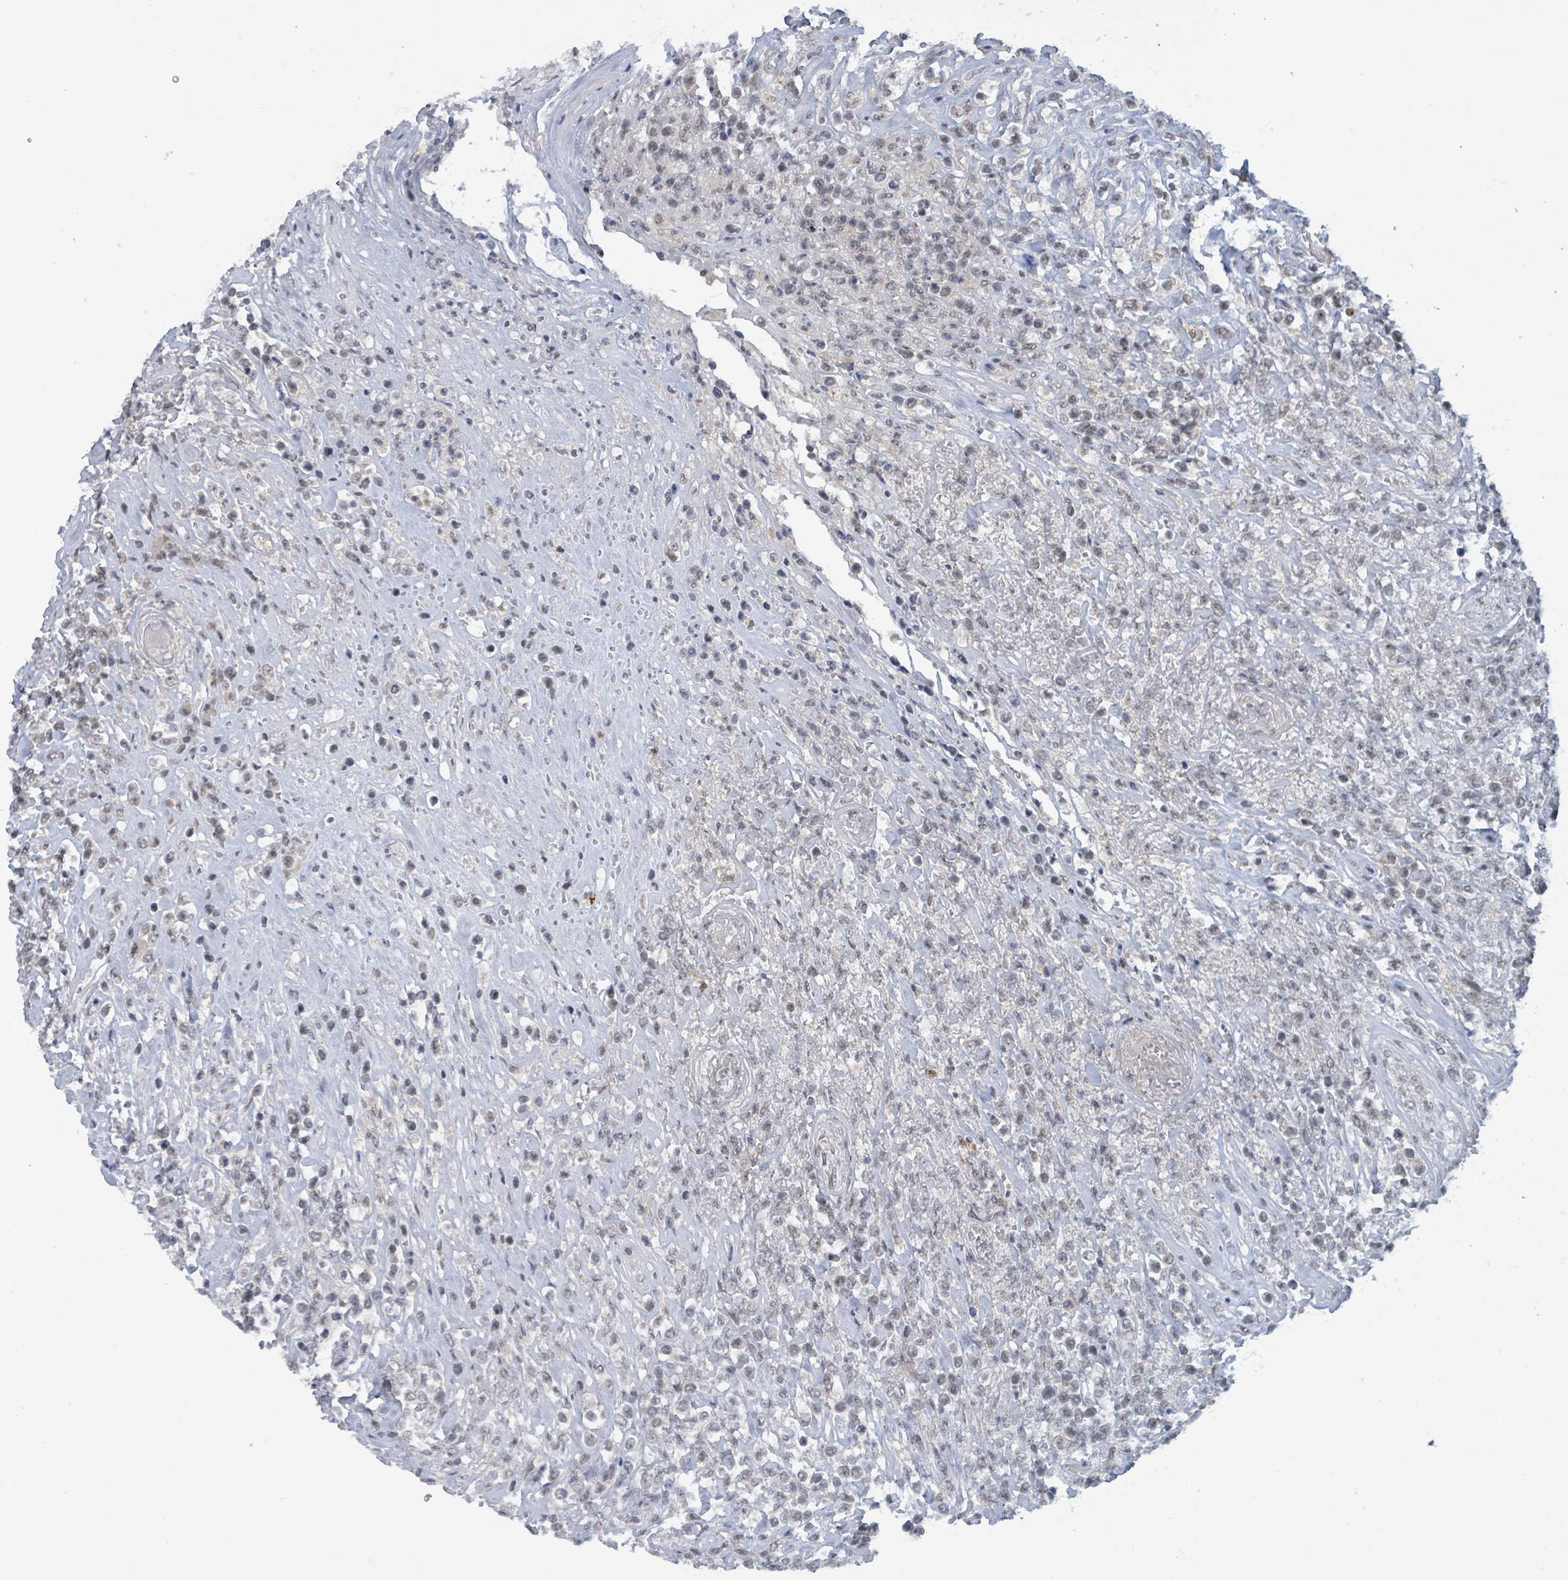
{"staining": {"intensity": "weak", "quantity": "<25%", "location": "nuclear"}, "tissue": "lymphoma", "cell_type": "Tumor cells", "image_type": "cancer", "snomed": [{"axis": "morphology", "description": "Malignant lymphoma, non-Hodgkin's type, High grade"}, {"axis": "topography", "description": "Soft tissue"}], "caption": "IHC of malignant lymphoma, non-Hodgkin's type (high-grade) displays no expression in tumor cells.", "gene": "BANP", "patient": {"sex": "female", "age": 56}}